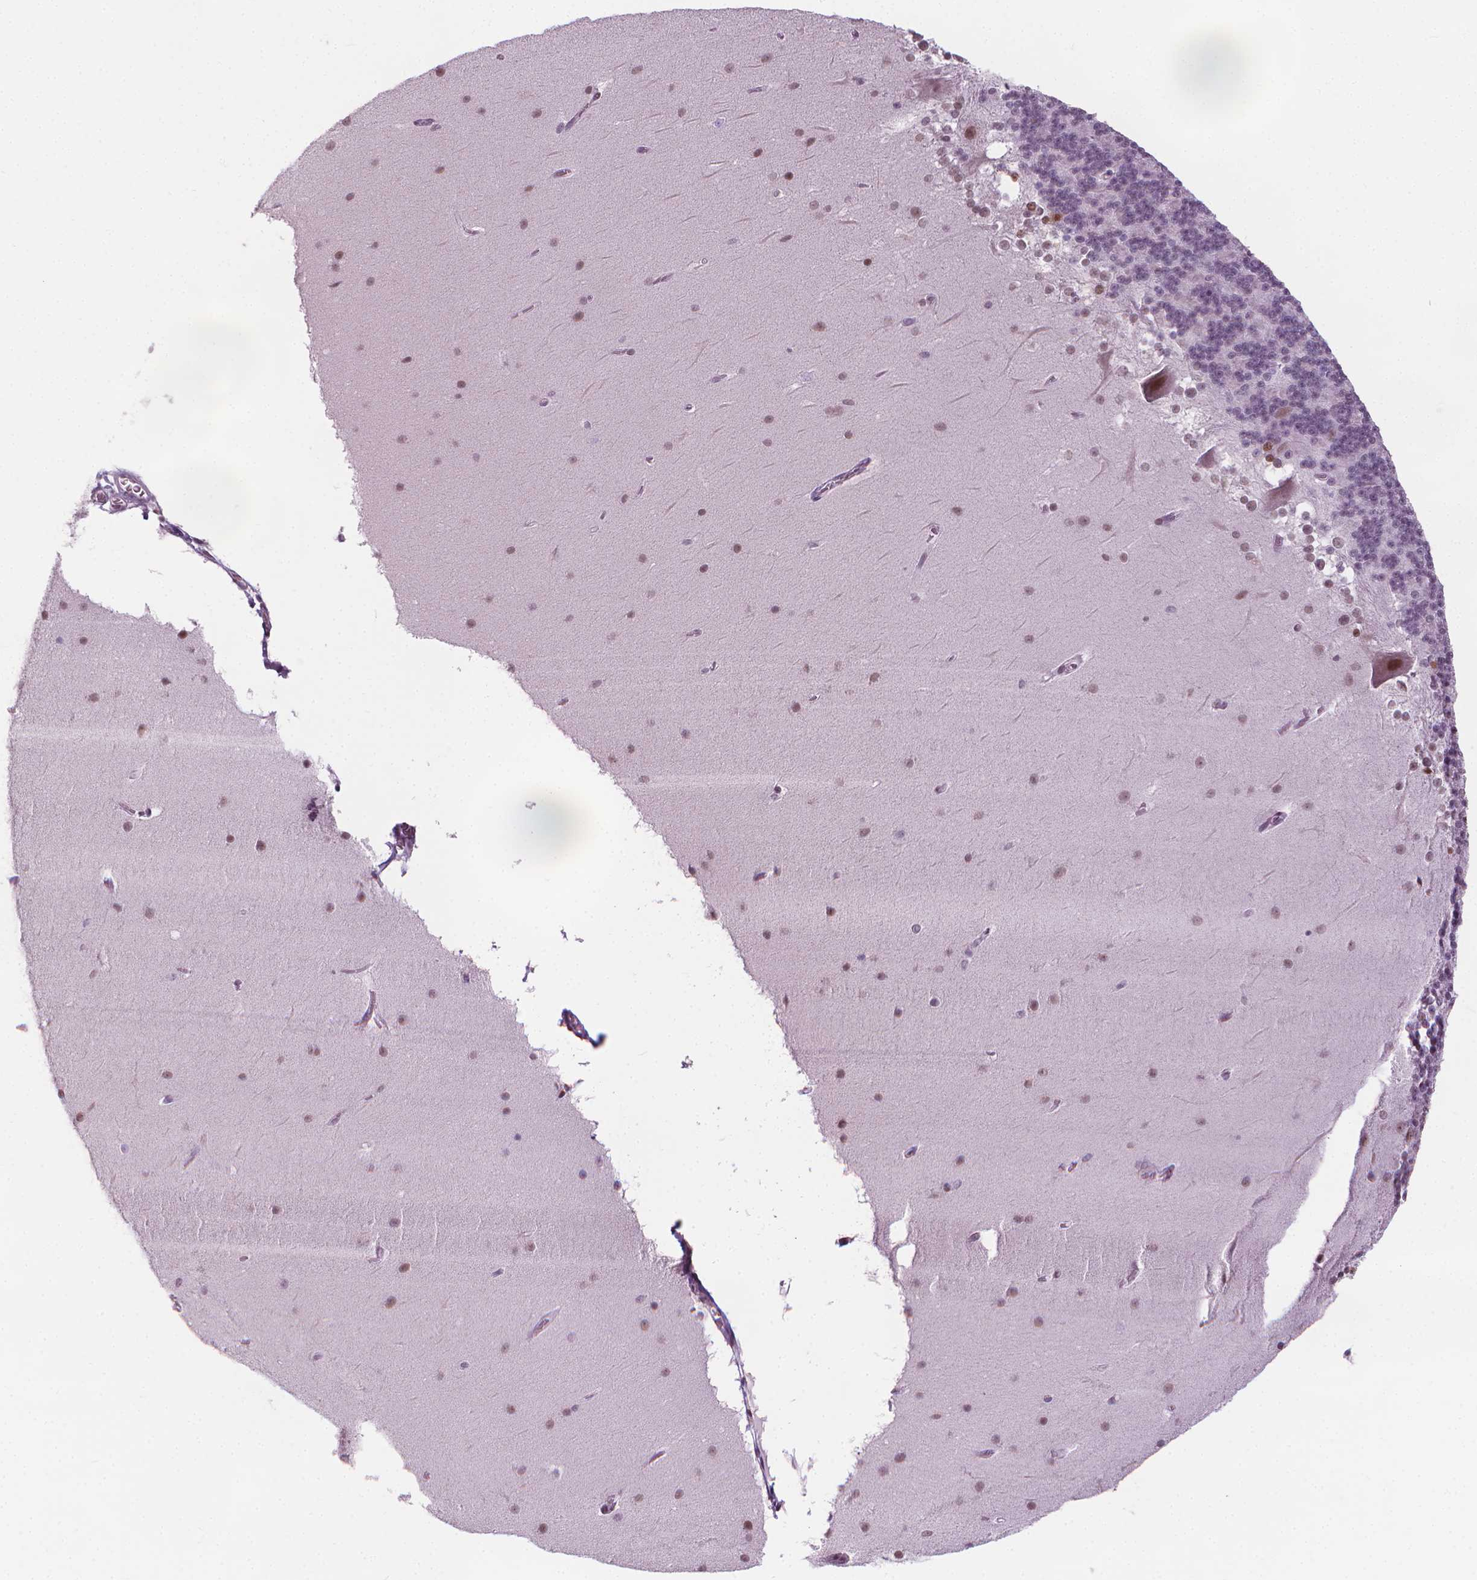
{"staining": {"intensity": "negative", "quantity": "none", "location": "none"}, "tissue": "cerebellum", "cell_type": "Cells in granular layer", "image_type": "normal", "snomed": [{"axis": "morphology", "description": "Normal tissue, NOS"}, {"axis": "topography", "description": "Cerebellum"}], "caption": "This is an IHC histopathology image of normal cerebellum. There is no staining in cells in granular layer.", "gene": "CDKN1C", "patient": {"sex": "female", "age": 19}}